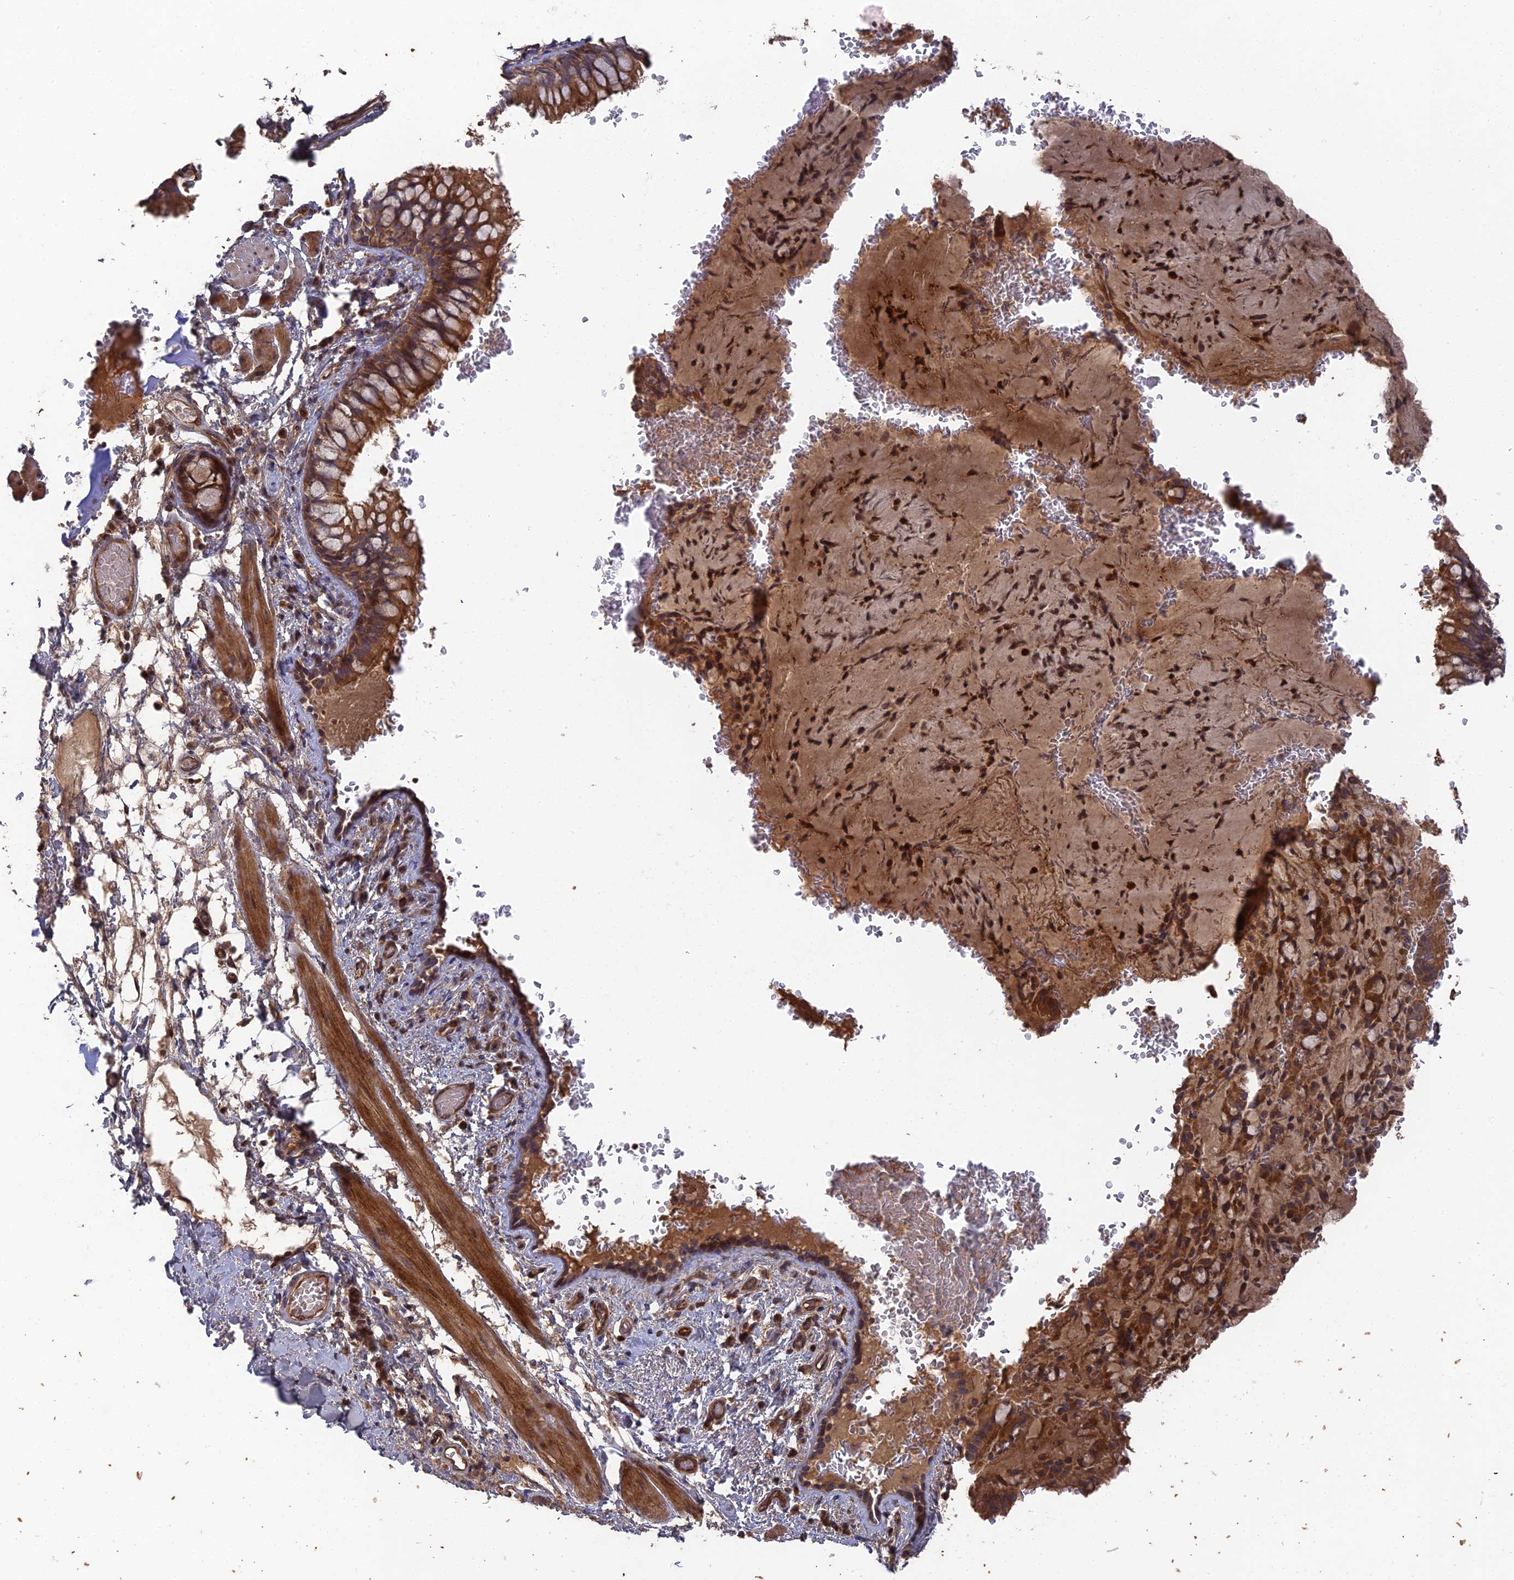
{"staining": {"intensity": "strong", "quantity": ">75%", "location": "cytoplasmic/membranous"}, "tissue": "bronchus", "cell_type": "Respiratory epithelial cells", "image_type": "normal", "snomed": [{"axis": "morphology", "description": "Normal tissue, NOS"}, {"axis": "topography", "description": "Cartilage tissue"}, {"axis": "topography", "description": "Bronchus"}], "caption": "Brown immunohistochemical staining in normal bronchus exhibits strong cytoplasmic/membranous staining in about >75% of respiratory epithelial cells.", "gene": "DEF8", "patient": {"sex": "female", "age": 36}}